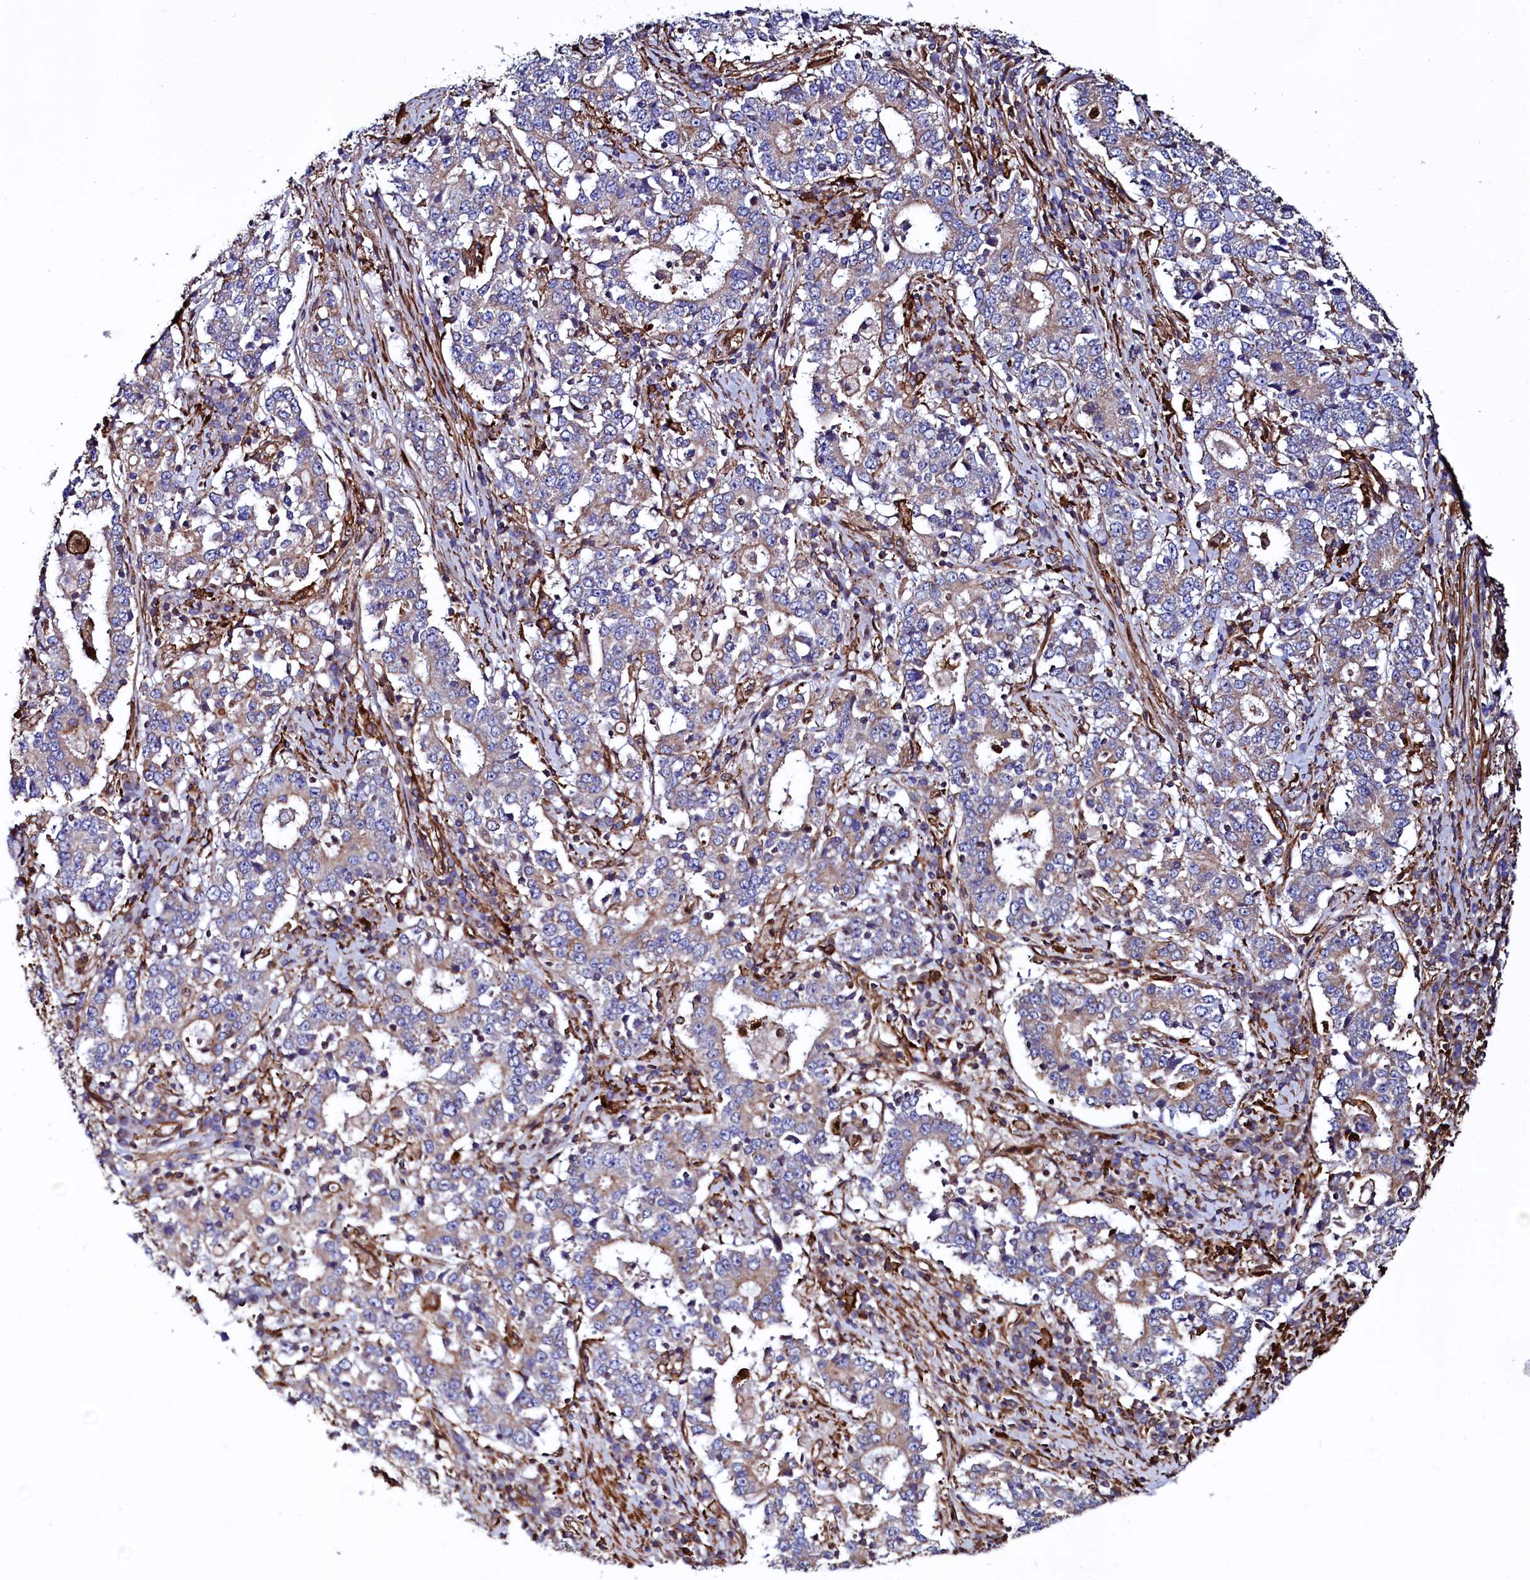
{"staining": {"intensity": "weak", "quantity": "25%-75%", "location": "cytoplasmic/membranous"}, "tissue": "stomach cancer", "cell_type": "Tumor cells", "image_type": "cancer", "snomed": [{"axis": "morphology", "description": "Adenocarcinoma, NOS"}, {"axis": "topography", "description": "Stomach"}], "caption": "A high-resolution image shows IHC staining of stomach cancer, which exhibits weak cytoplasmic/membranous staining in approximately 25%-75% of tumor cells.", "gene": "STAMBPL1", "patient": {"sex": "male", "age": 59}}